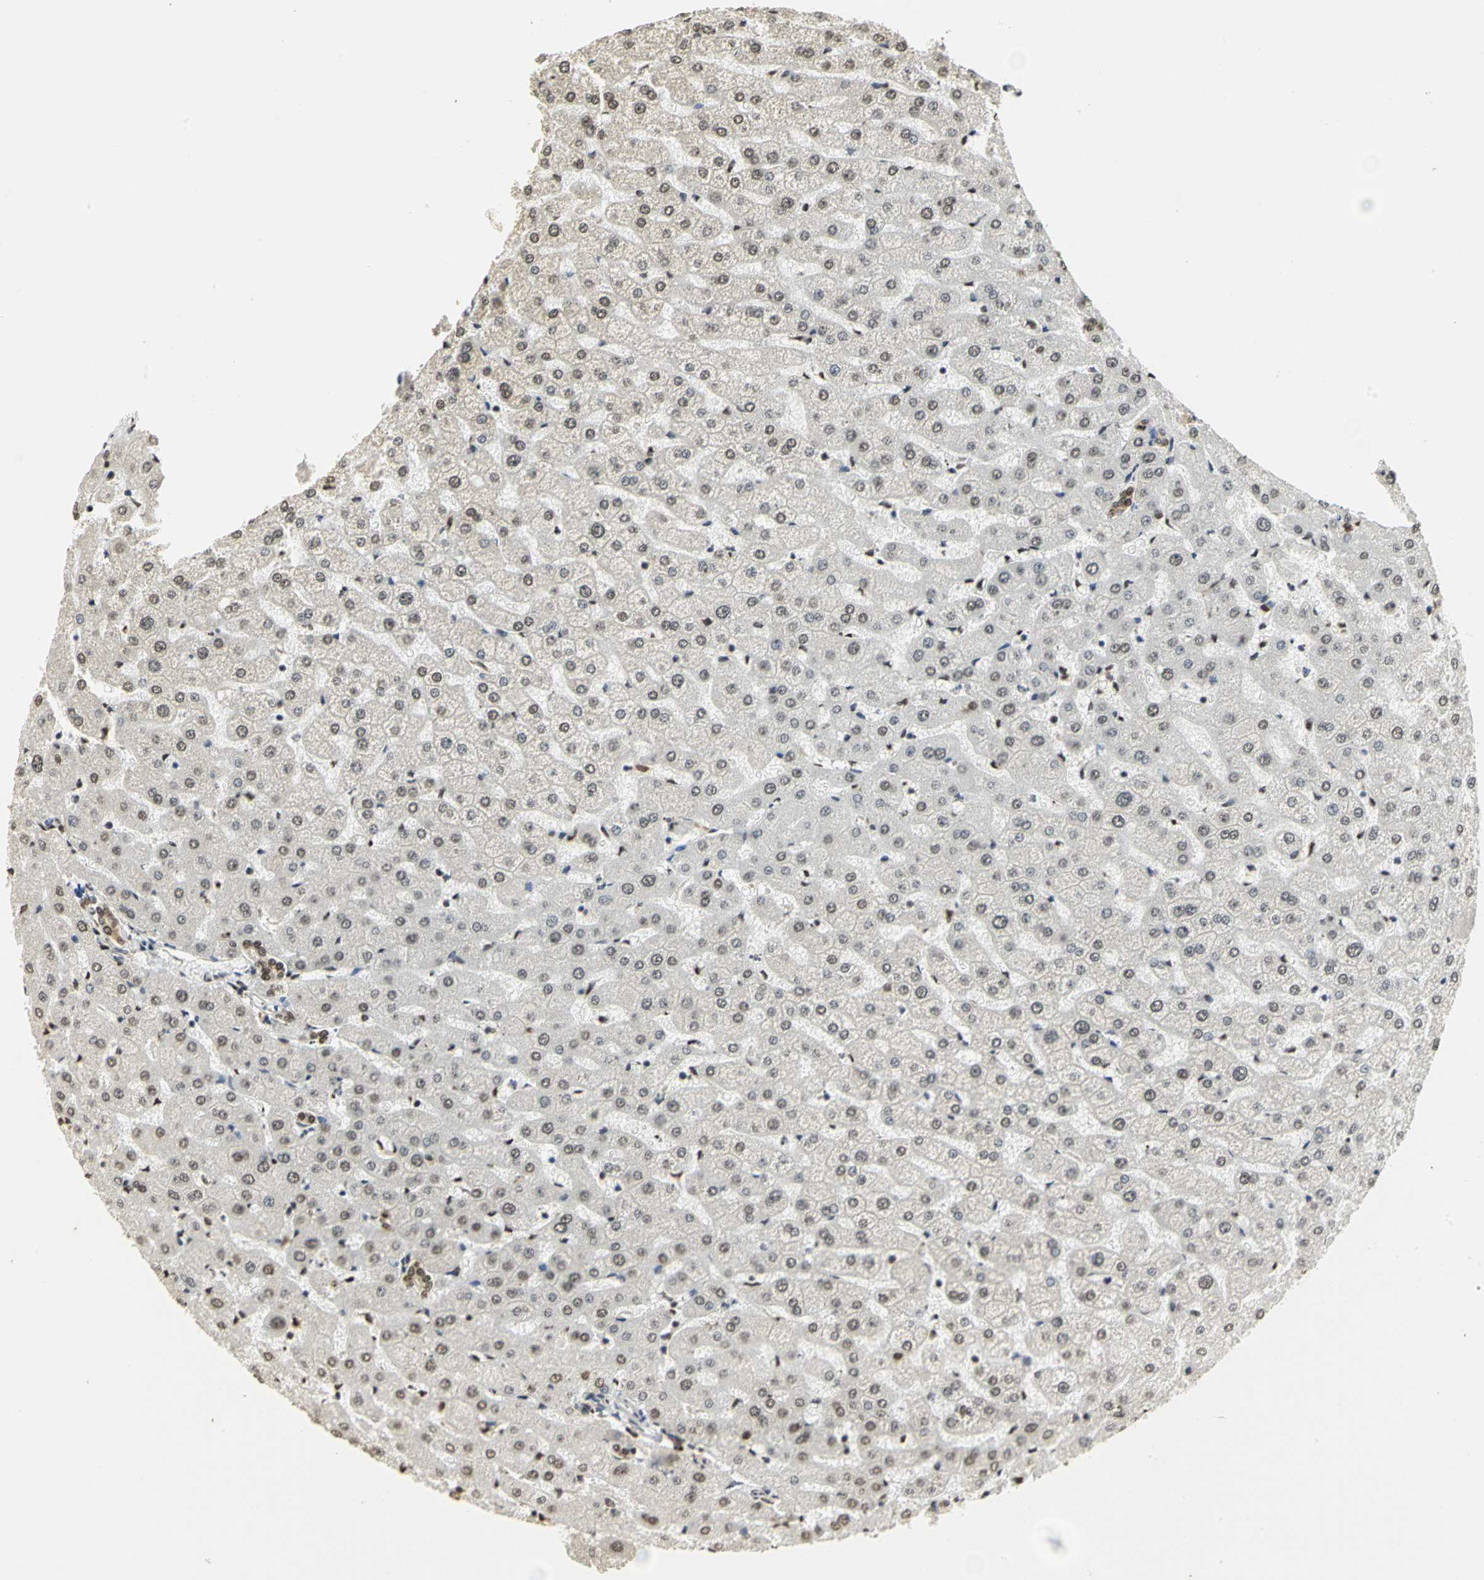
{"staining": {"intensity": "strong", "quantity": ">75%", "location": "cytoplasmic/membranous,nuclear"}, "tissue": "liver", "cell_type": "Cholangiocytes", "image_type": "normal", "snomed": [{"axis": "morphology", "description": "Normal tissue, NOS"}, {"axis": "morphology", "description": "Fibrosis, NOS"}, {"axis": "topography", "description": "Liver"}], "caption": "Protein expression by IHC shows strong cytoplasmic/membranous,nuclear expression in about >75% of cholangiocytes in benign liver.", "gene": "SET", "patient": {"sex": "female", "age": 29}}